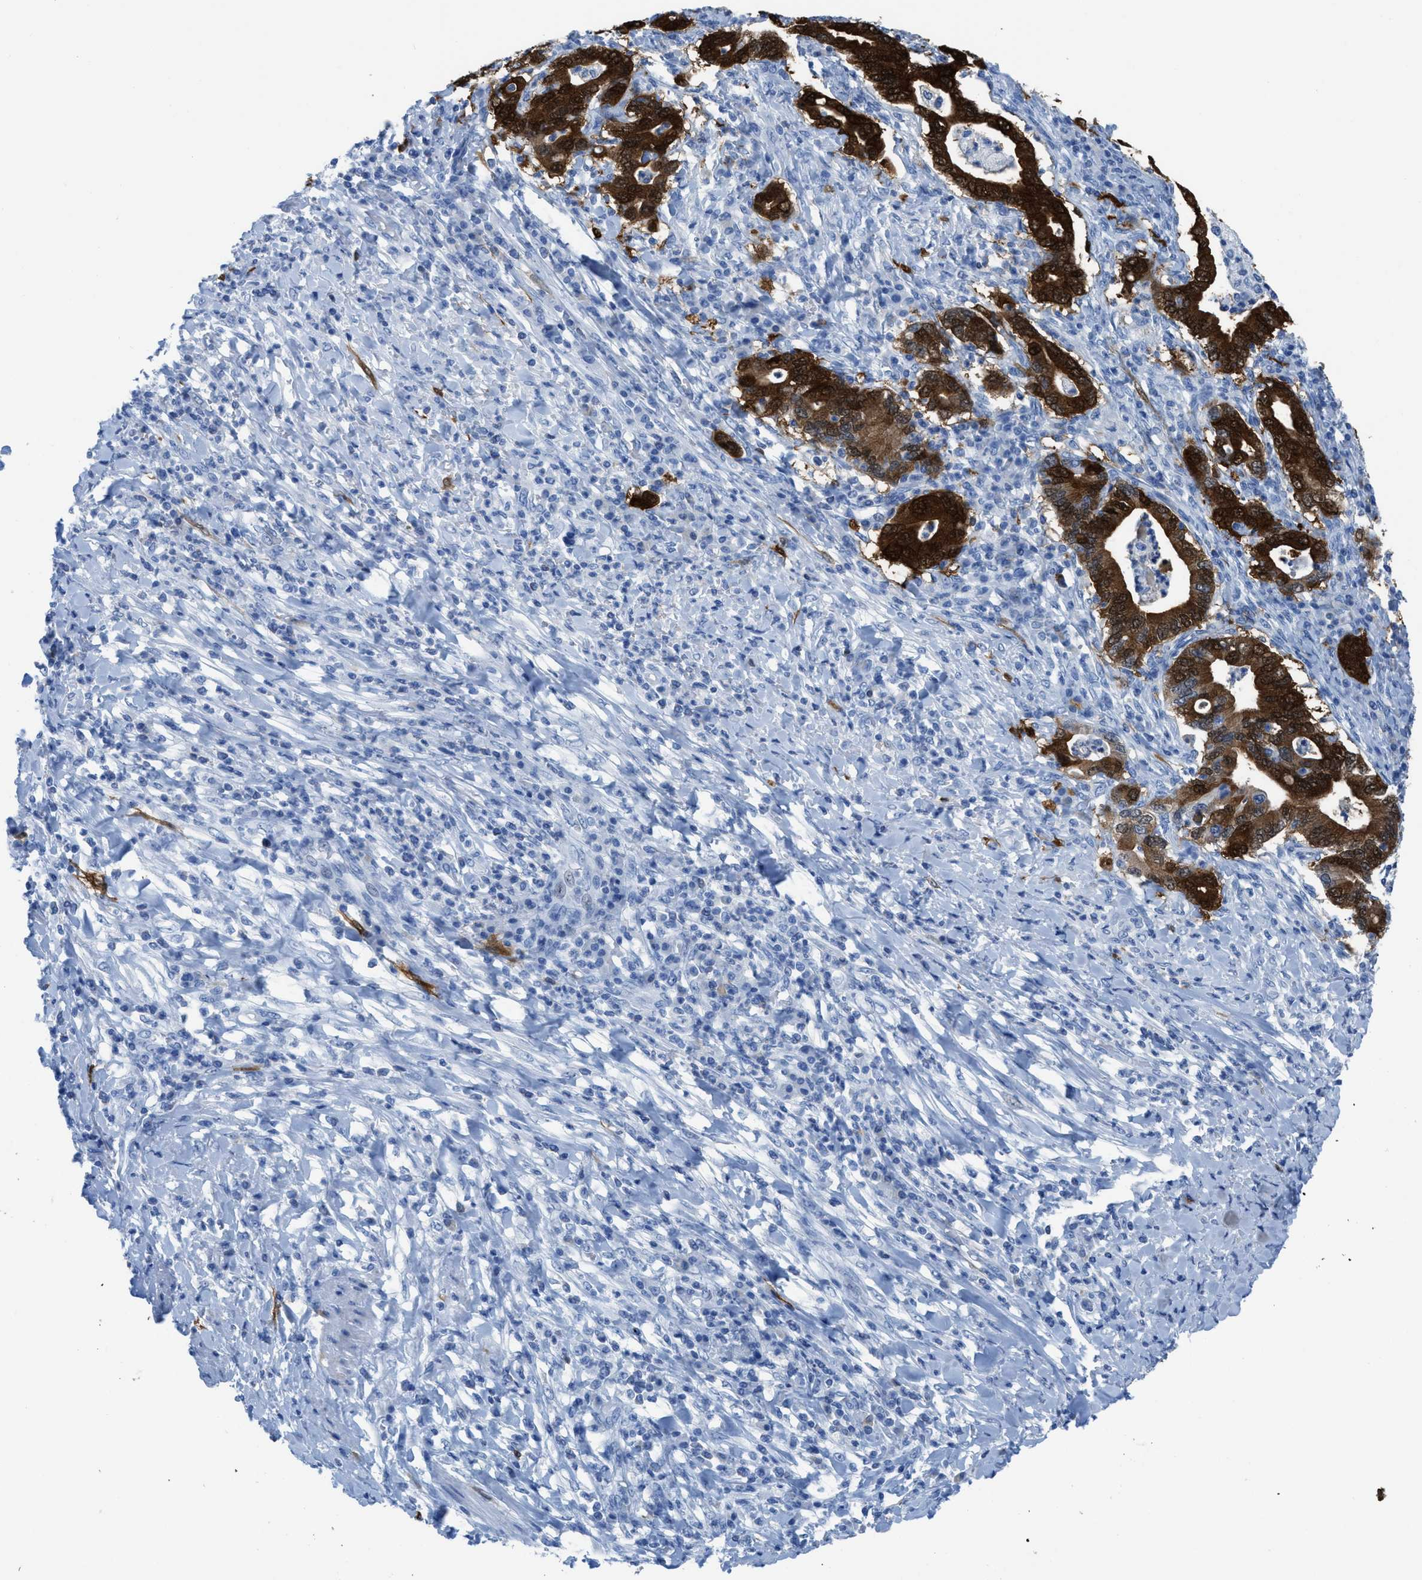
{"staining": {"intensity": "strong", "quantity": ">75%", "location": "cytoplasmic/membranous,nuclear"}, "tissue": "stomach cancer", "cell_type": "Tumor cells", "image_type": "cancer", "snomed": [{"axis": "morphology", "description": "Normal tissue, NOS"}, {"axis": "morphology", "description": "Adenocarcinoma, NOS"}, {"axis": "topography", "description": "Esophagus"}, {"axis": "topography", "description": "Stomach, upper"}, {"axis": "topography", "description": "Peripheral nerve tissue"}], "caption": "A brown stain highlights strong cytoplasmic/membranous and nuclear expression of a protein in human stomach adenocarcinoma tumor cells.", "gene": "CDKN2A", "patient": {"sex": "male", "age": 62}}